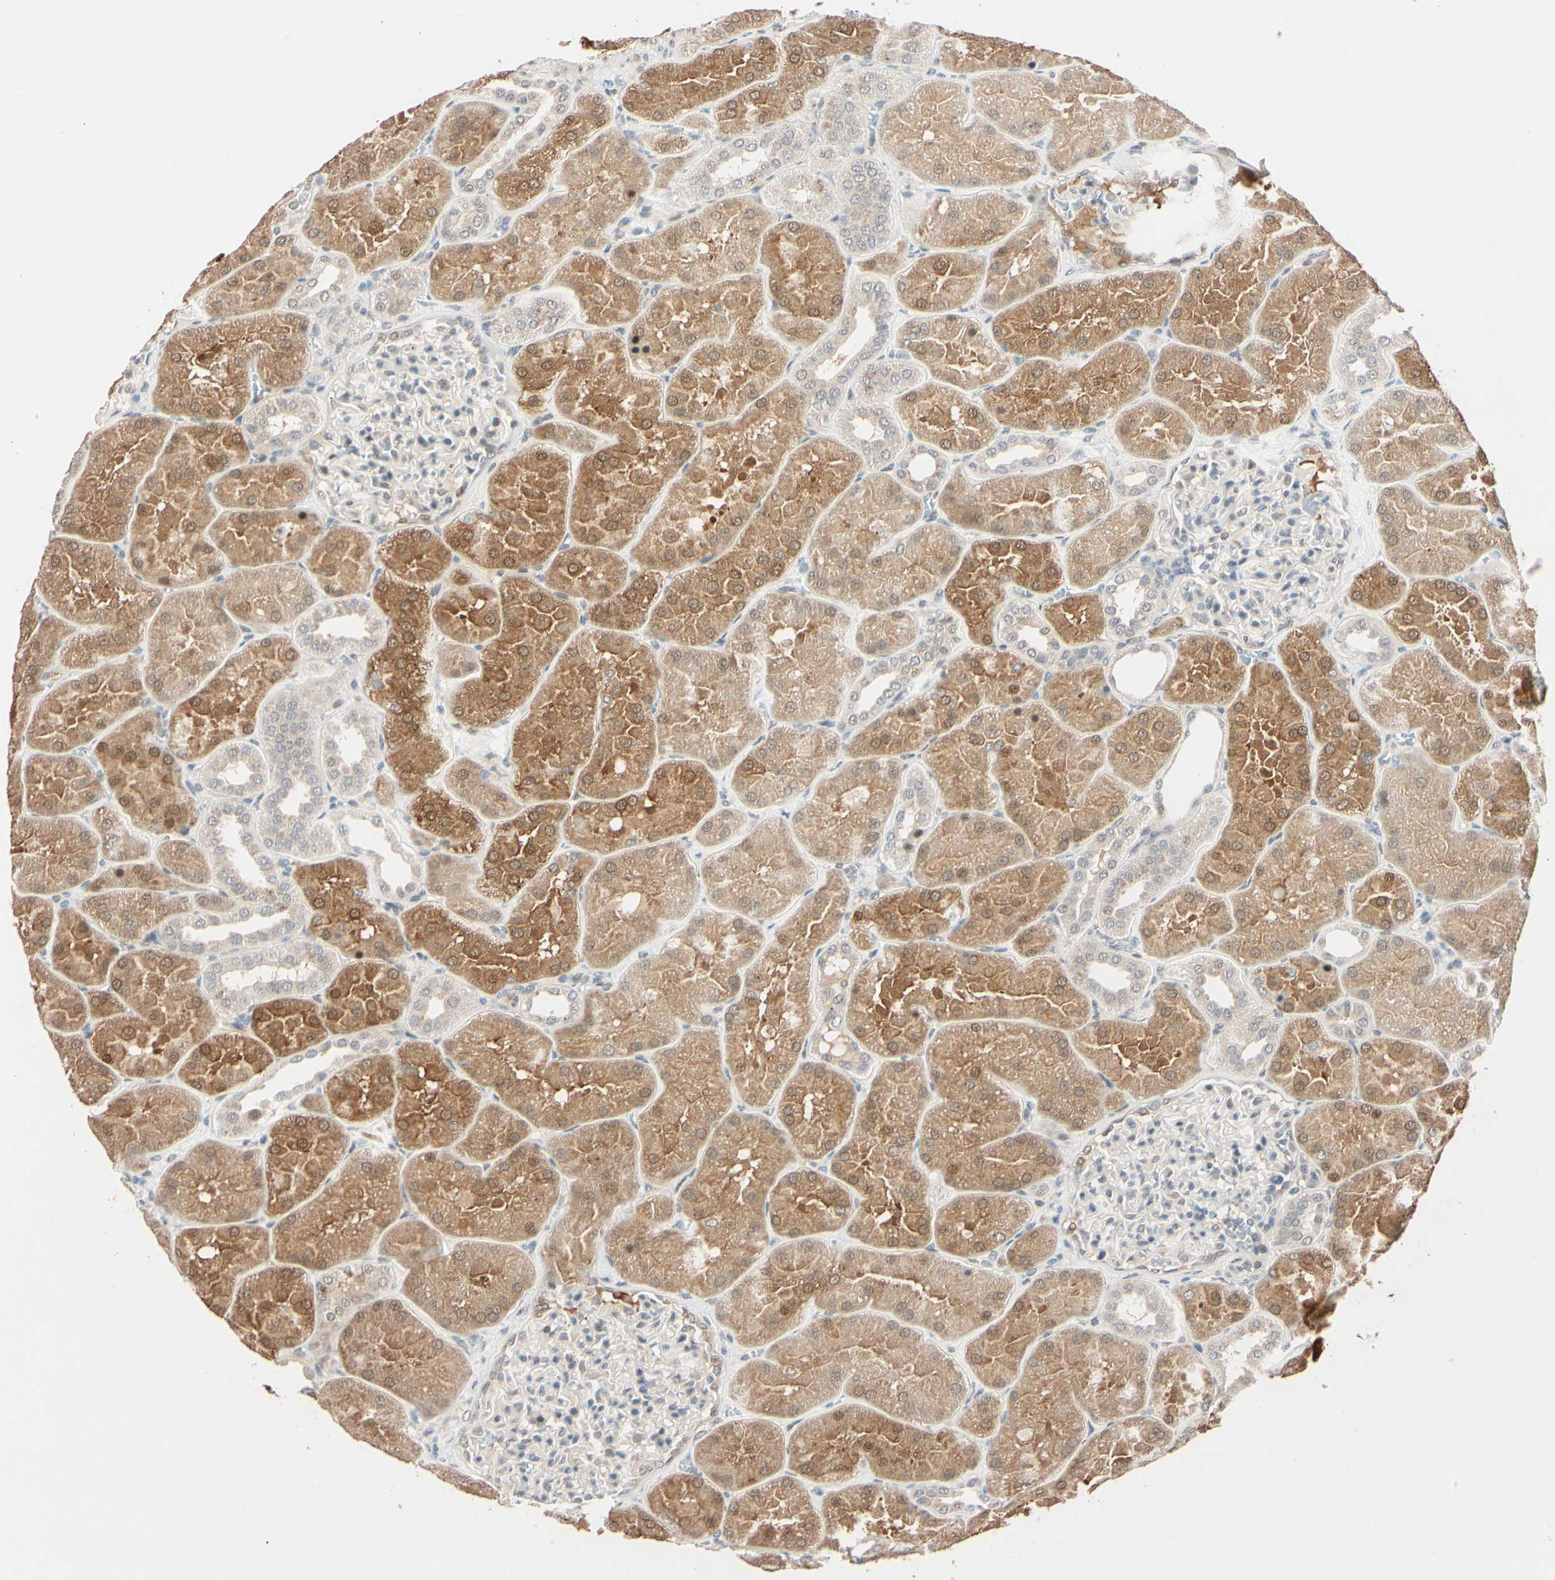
{"staining": {"intensity": "negative", "quantity": "none", "location": "none"}, "tissue": "kidney", "cell_type": "Cells in glomeruli", "image_type": "normal", "snomed": [{"axis": "morphology", "description": "Normal tissue, NOS"}, {"axis": "topography", "description": "Kidney"}], "caption": "This is a photomicrograph of immunohistochemistry staining of benign kidney, which shows no positivity in cells in glomeruli. (DAB immunohistochemistry (IHC) visualized using brightfield microscopy, high magnification).", "gene": "ACSL5", "patient": {"sex": "male", "age": 28}}